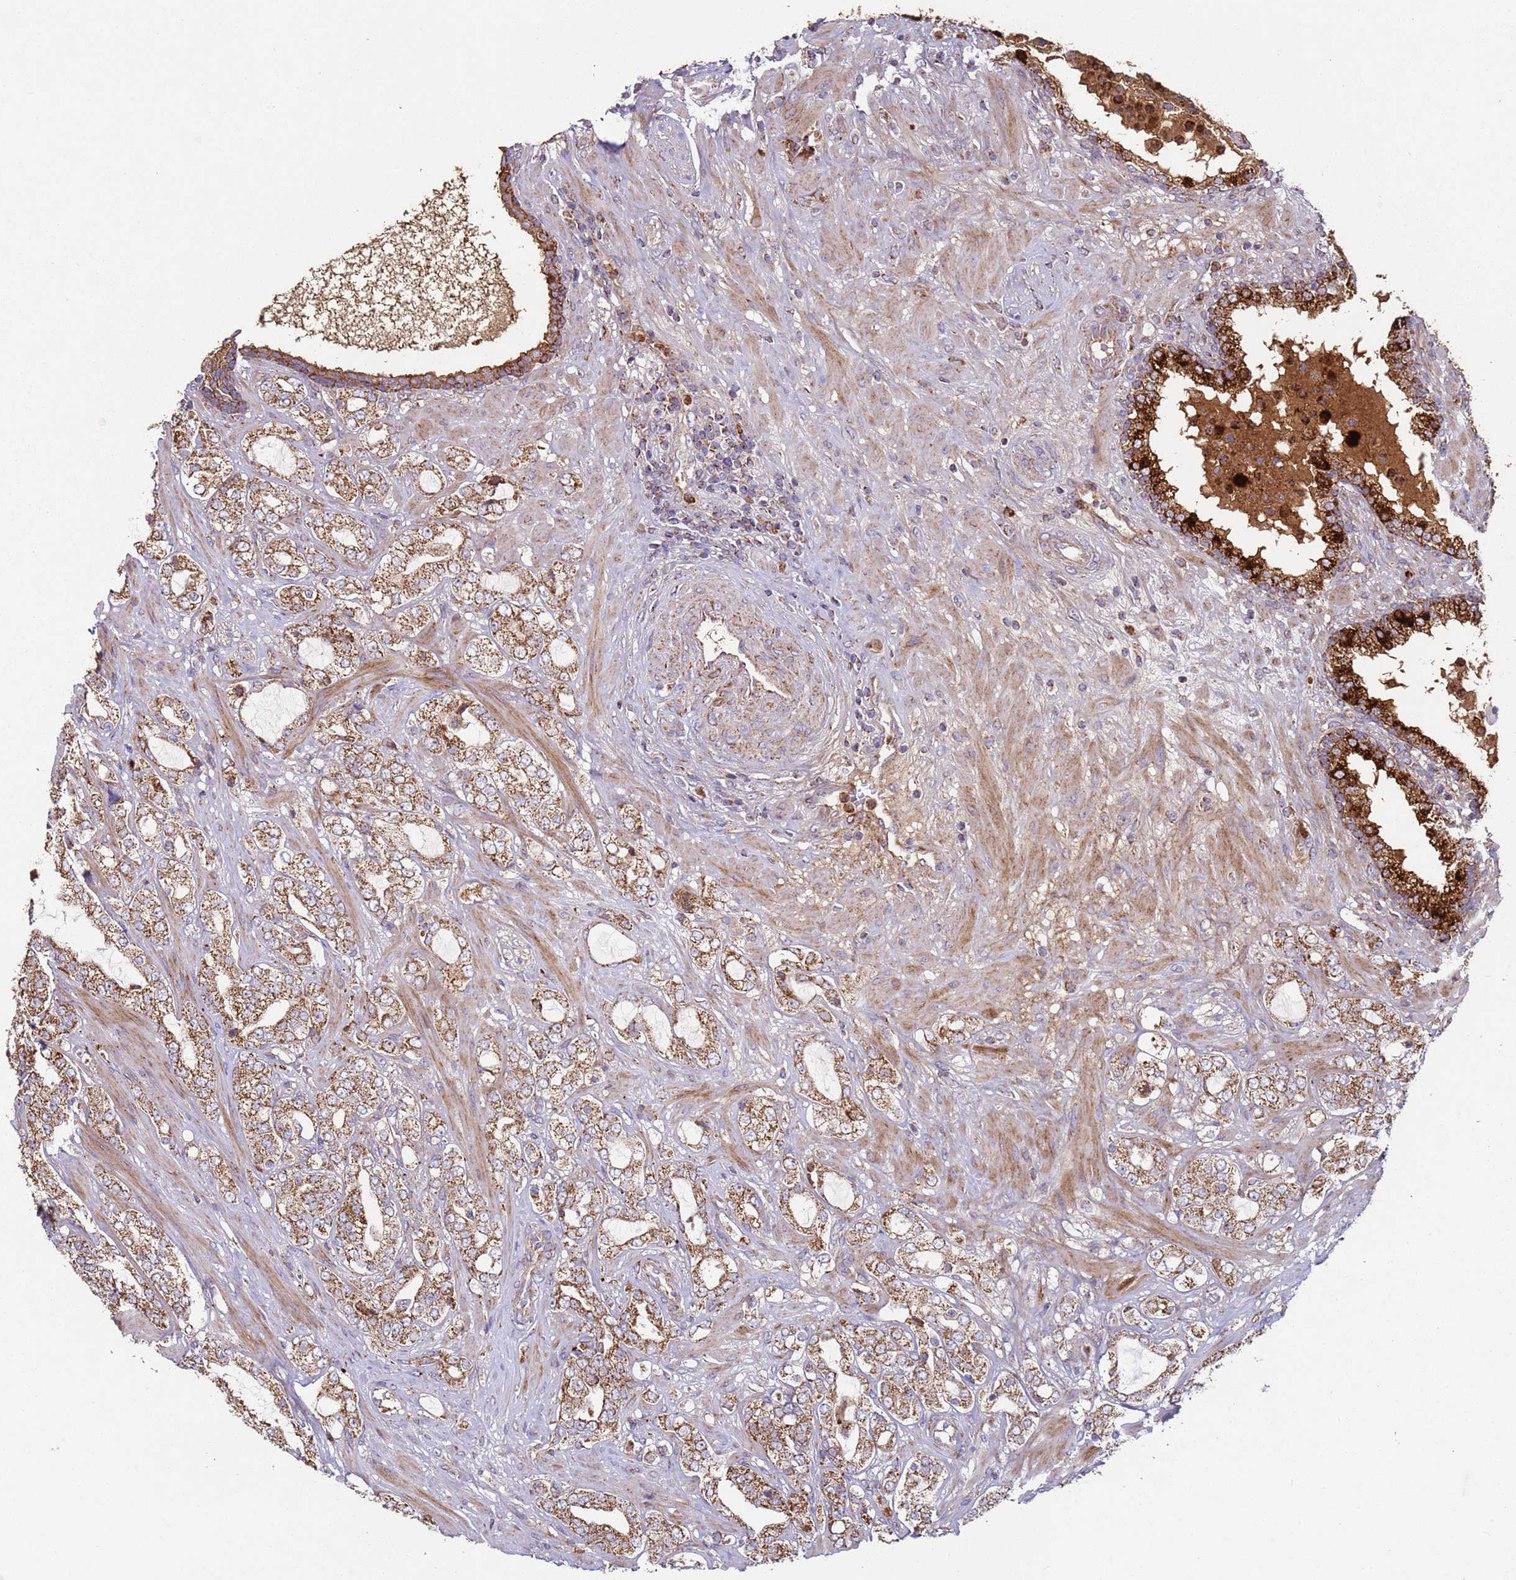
{"staining": {"intensity": "moderate", "quantity": ">75%", "location": "cytoplasmic/membranous"}, "tissue": "prostate cancer", "cell_type": "Tumor cells", "image_type": "cancer", "snomed": [{"axis": "morphology", "description": "Adenocarcinoma, High grade"}, {"axis": "topography", "description": "Prostate"}], "caption": "An immunohistochemistry (IHC) image of tumor tissue is shown. Protein staining in brown shows moderate cytoplasmic/membranous positivity in high-grade adenocarcinoma (prostate) within tumor cells.", "gene": "FBXO33", "patient": {"sex": "male", "age": 64}}